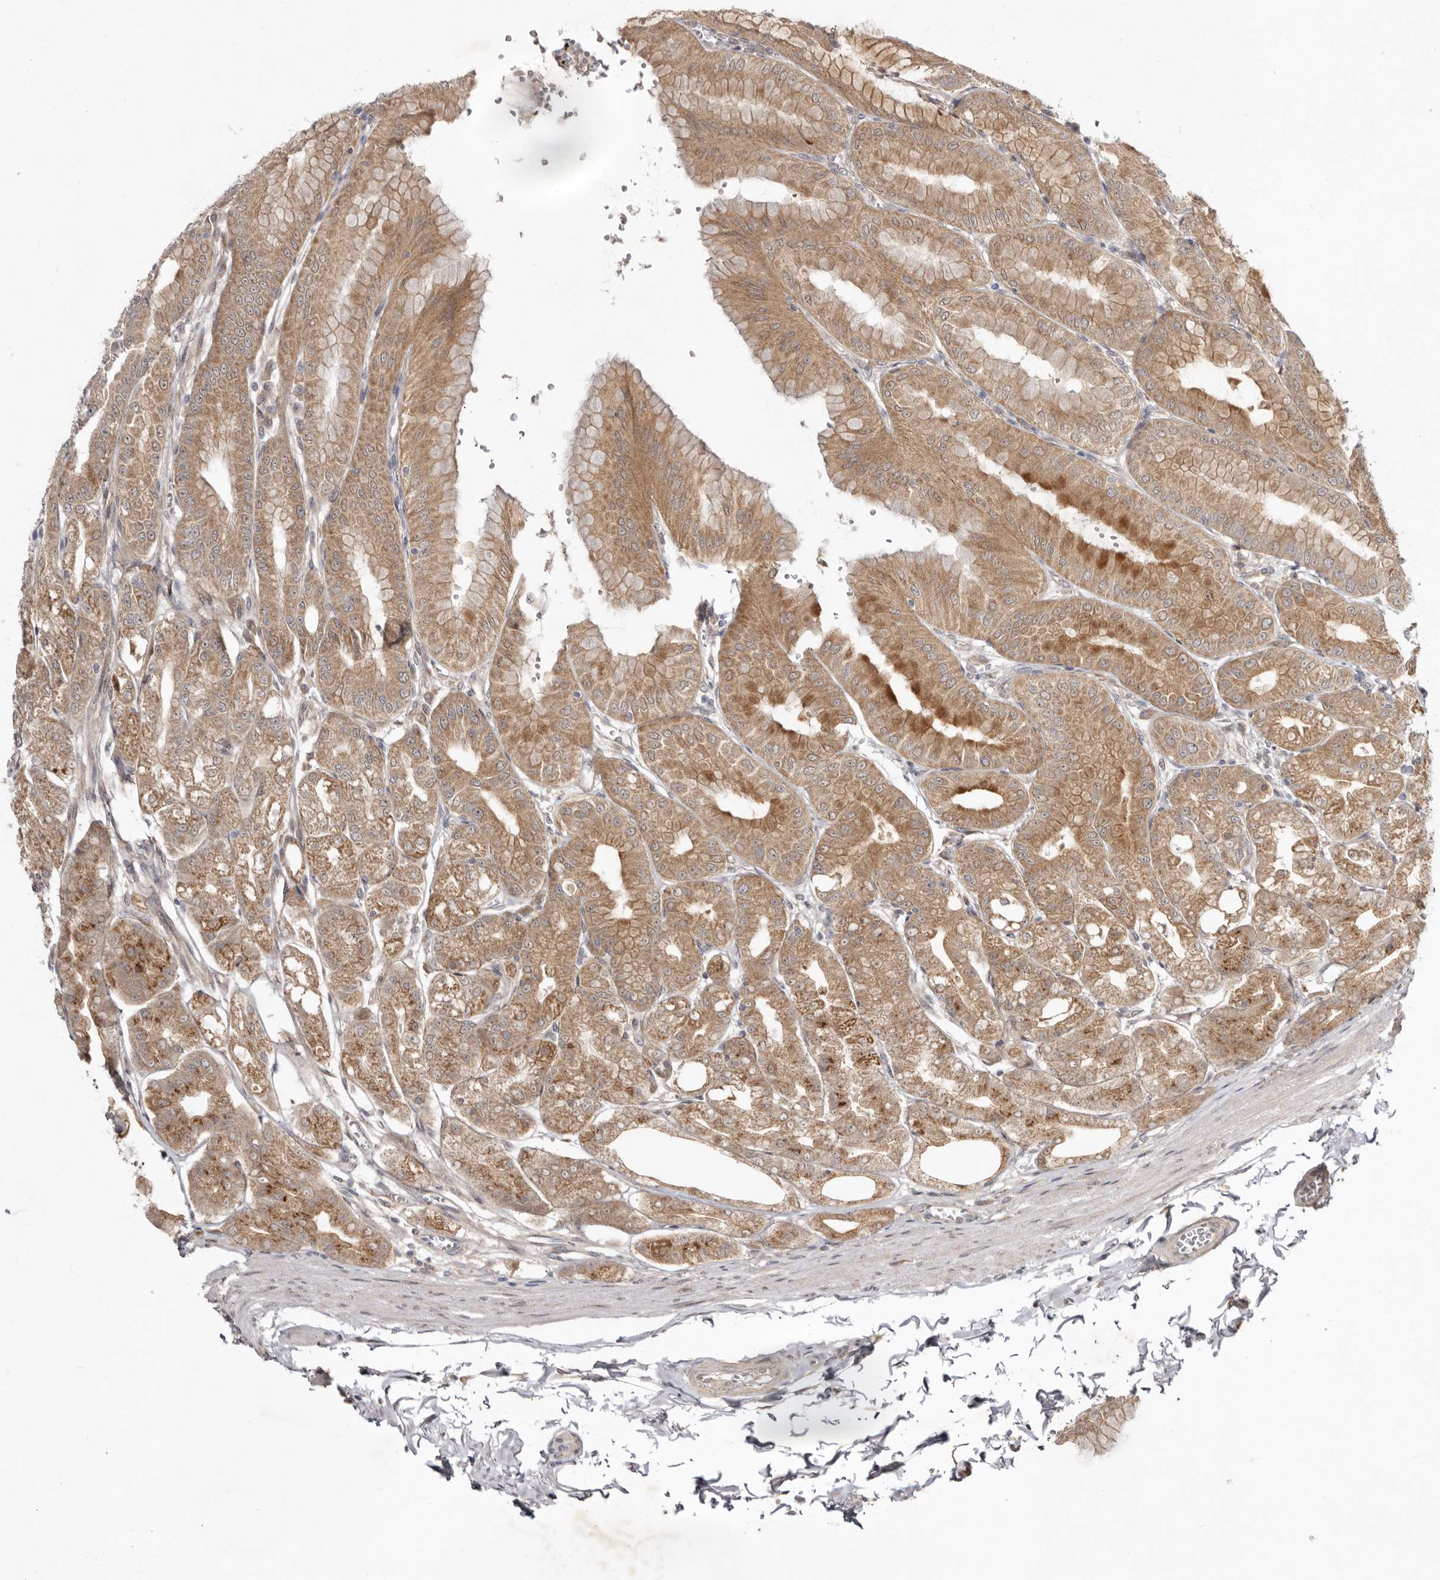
{"staining": {"intensity": "moderate", "quantity": ">75%", "location": "cytoplasmic/membranous"}, "tissue": "stomach", "cell_type": "Glandular cells", "image_type": "normal", "snomed": [{"axis": "morphology", "description": "Normal tissue, NOS"}, {"axis": "topography", "description": "Stomach, lower"}], "caption": "Benign stomach reveals moderate cytoplasmic/membranous staining in about >75% of glandular cells, visualized by immunohistochemistry. The staining was performed using DAB (3,3'-diaminobenzidine), with brown indicating positive protein expression. Nuclei are stained blue with hematoxylin.", "gene": "NSUN4", "patient": {"sex": "male", "age": 71}}